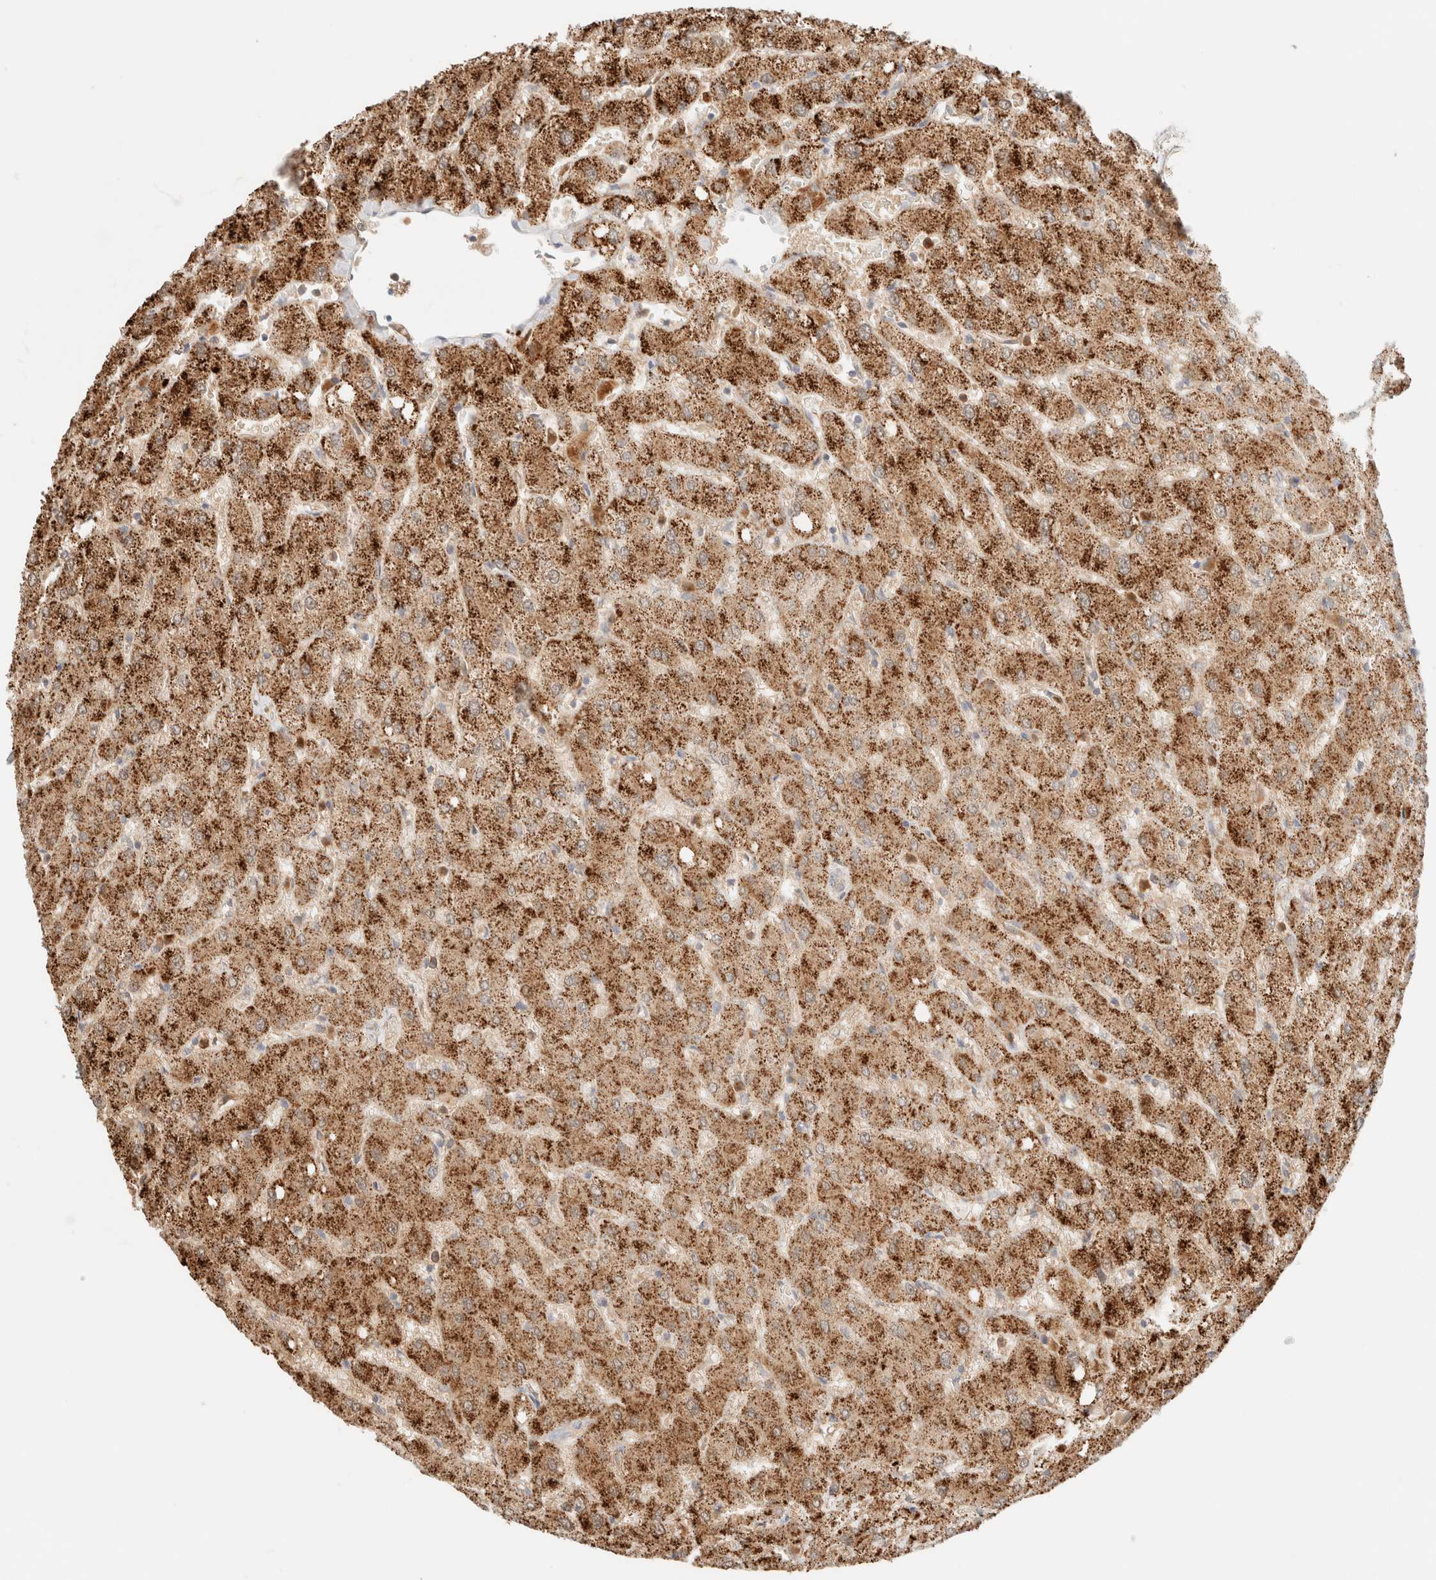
{"staining": {"intensity": "negative", "quantity": "none", "location": "none"}, "tissue": "liver", "cell_type": "Cholangiocytes", "image_type": "normal", "snomed": [{"axis": "morphology", "description": "Normal tissue, NOS"}, {"axis": "topography", "description": "Liver"}], "caption": "Immunohistochemistry (IHC) photomicrograph of unremarkable liver: human liver stained with DAB exhibits no significant protein expression in cholangiocytes.", "gene": "SGSM2", "patient": {"sex": "female", "age": 54}}